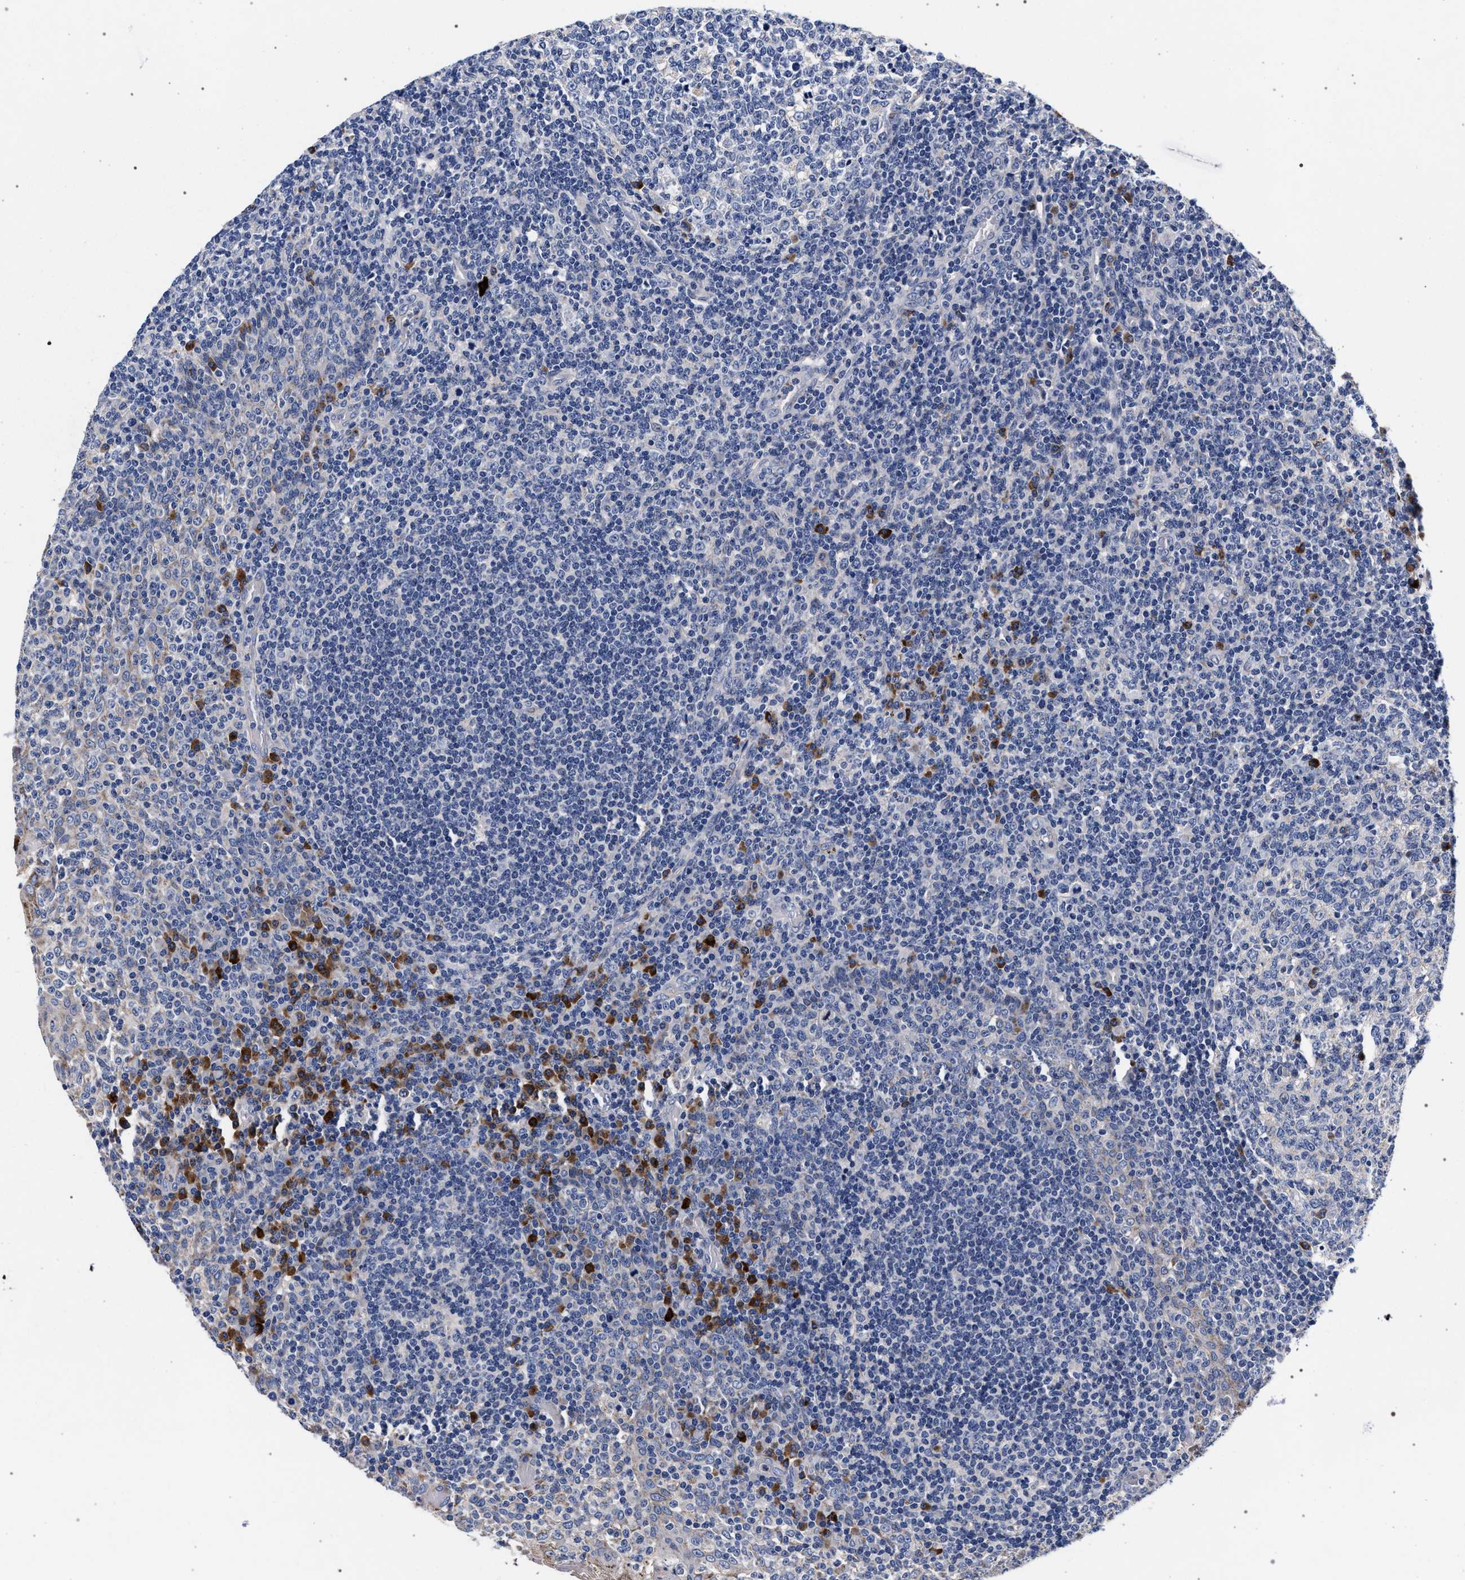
{"staining": {"intensity": "negative", "quantity": "none", "location": "none"}, "tissue": "tonsil", "cell_type": "Germinal center cells", "image_type": "normal", "snomed": [{"axis": "morphology", "description": "Normal tissue, NOS"}, {"axis": "topography", "description": "Tonsil"}], "caption": "This is an immunohistochemistry (IHC) histopathology image of unremarkable tonsil. There is no positivity in germinal center cells.", "gene": "ACOX1", "patient": {"sex": "female", "age": 19}}